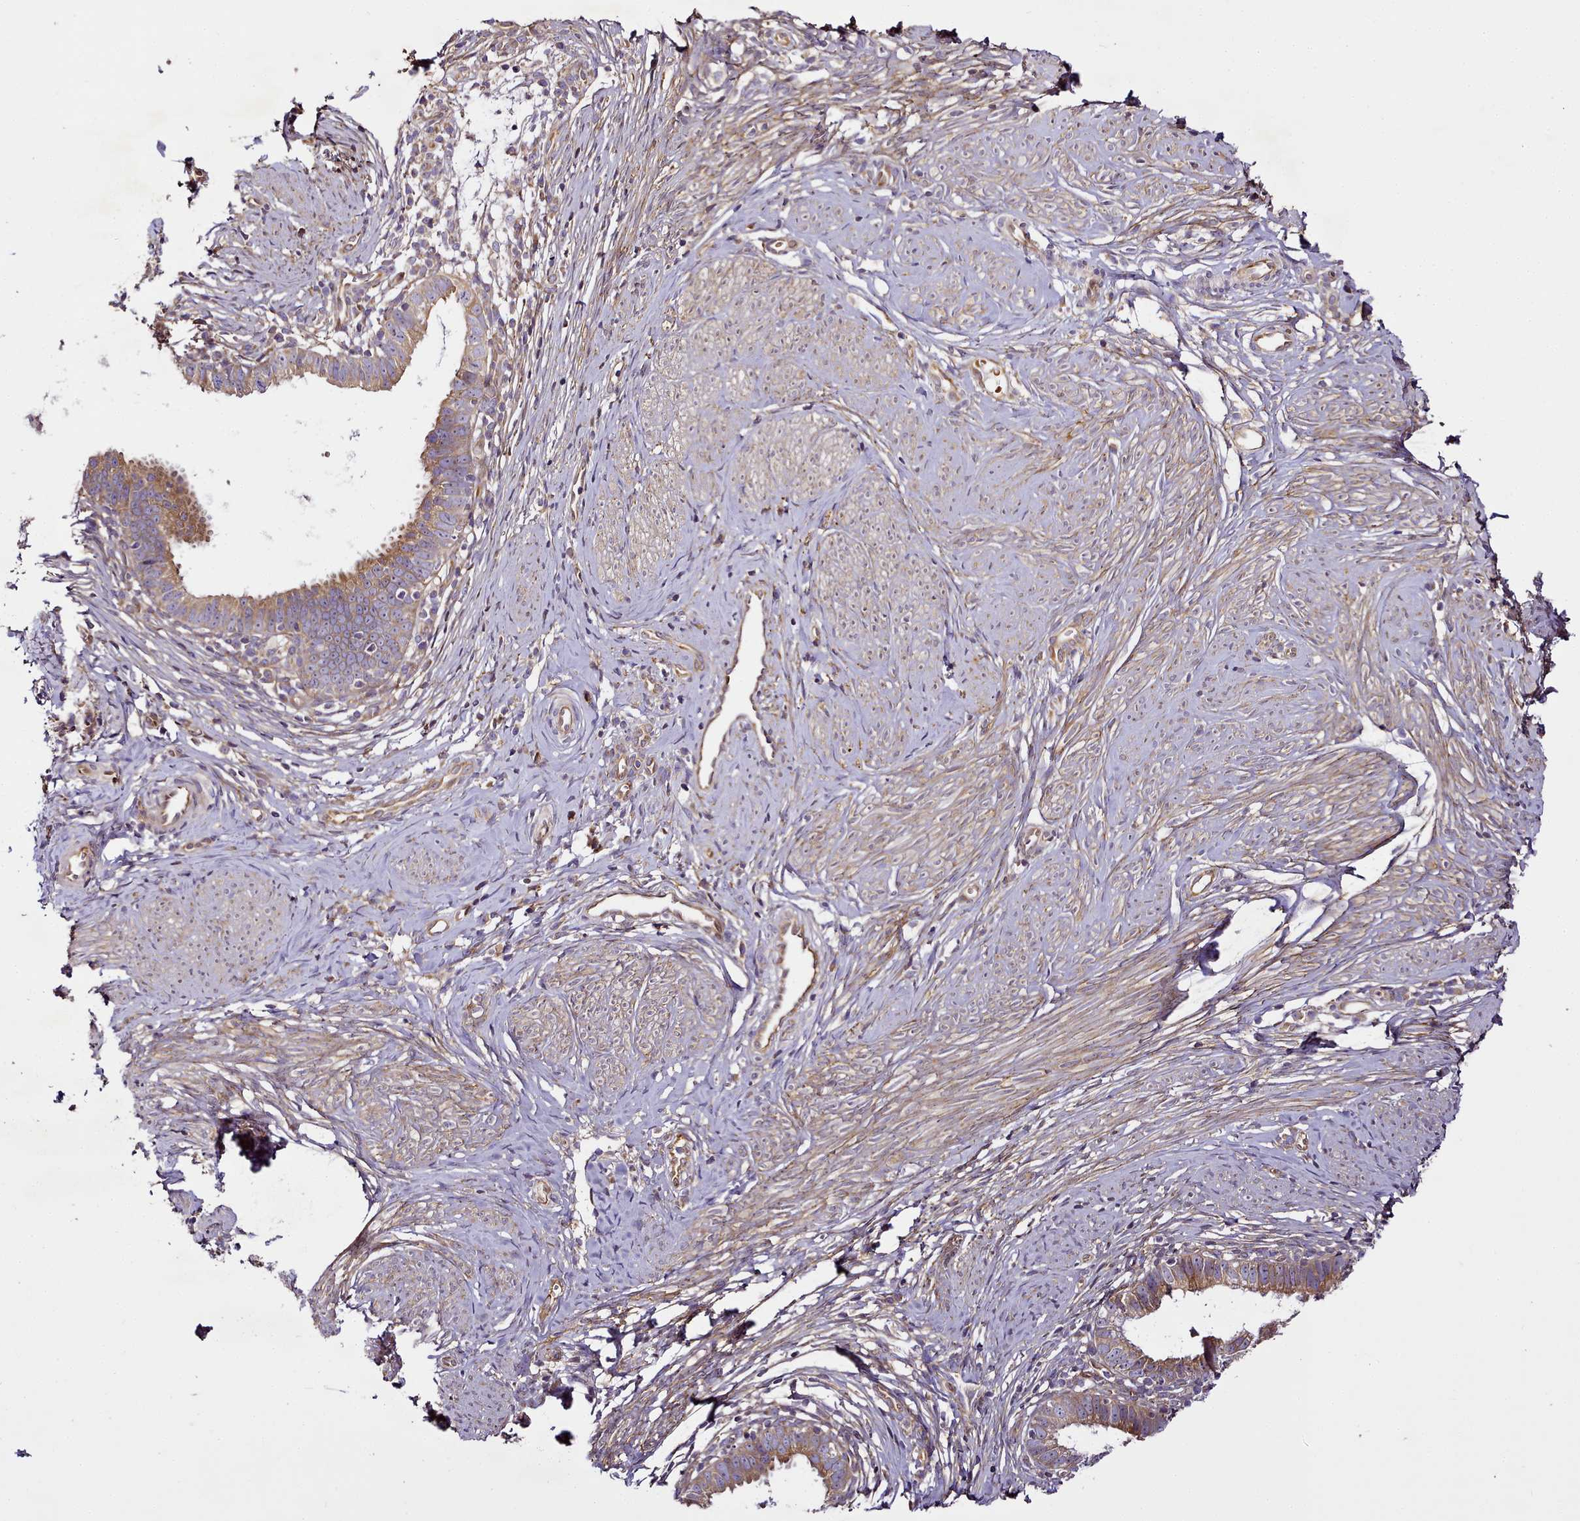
{"staining": {"intensity": "moderate", "quantity": "25%-75%", "location": "cytoplasmic/membranous"}, "tissue": "cervical cancer", "cell_type": "Tumor cells", "image_type": "cancer", "snomed": [{"axis": "morphology", "description": "Adenocarcinoma, NOS"}, {"axis": "topography", "description": "Cervix"}], "caption": "Immunohistochemistry (IHC) histopathology image of neoplastic tissue: cervical cancer stained using immunohistochemistry (IHC) reveals medium levels of moderate protein expression localized specifically in the cytoplasmic/membranous of tumor cells, appearing as a cytoplasmic/membranous brown color.", "gene": "NBPF1", "patient": {"sex": "female", "age": 36}}